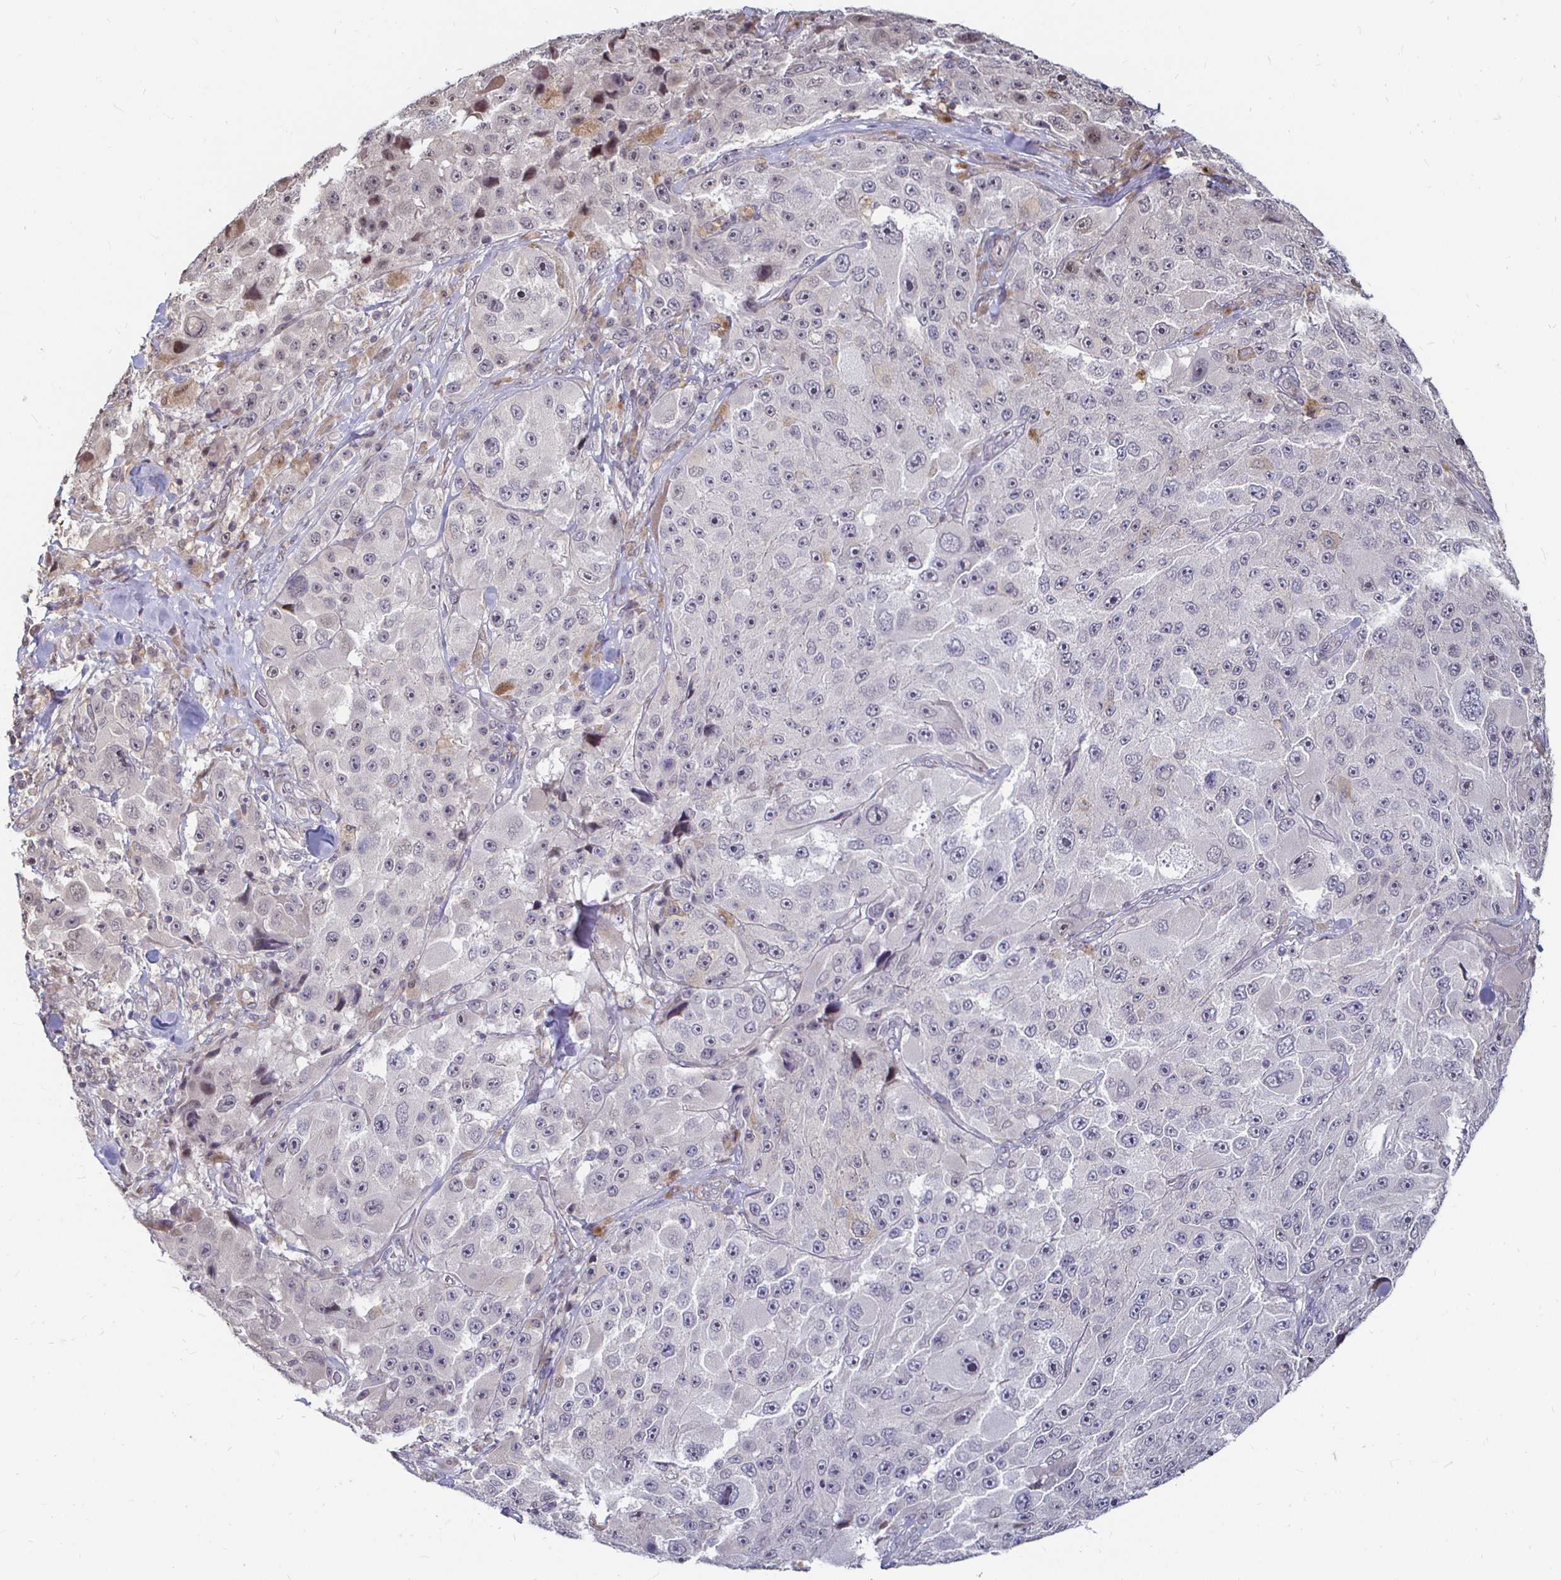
{"staining": {"intensity": "negative", "quantity": "none", "location": "none"}, "tissue": "melanoma", "cell_type": "Tumor cells", "image_type": "cancer", "snomed": [{"axis": "morphology", "description": "Malignant melanoma, Metastatic site"}, {"axis": "topography", "description": "Lymph node"}], "caption": "This micrograph is of malignant melanoma (metastatic site) stained with immunohistochemistry to label a protein in brown with the nuclei are counter-stained blue. There is no expression in tumor cells.", "gene": "CAPN11", "patient": {"sex": "male", "age": 62}}